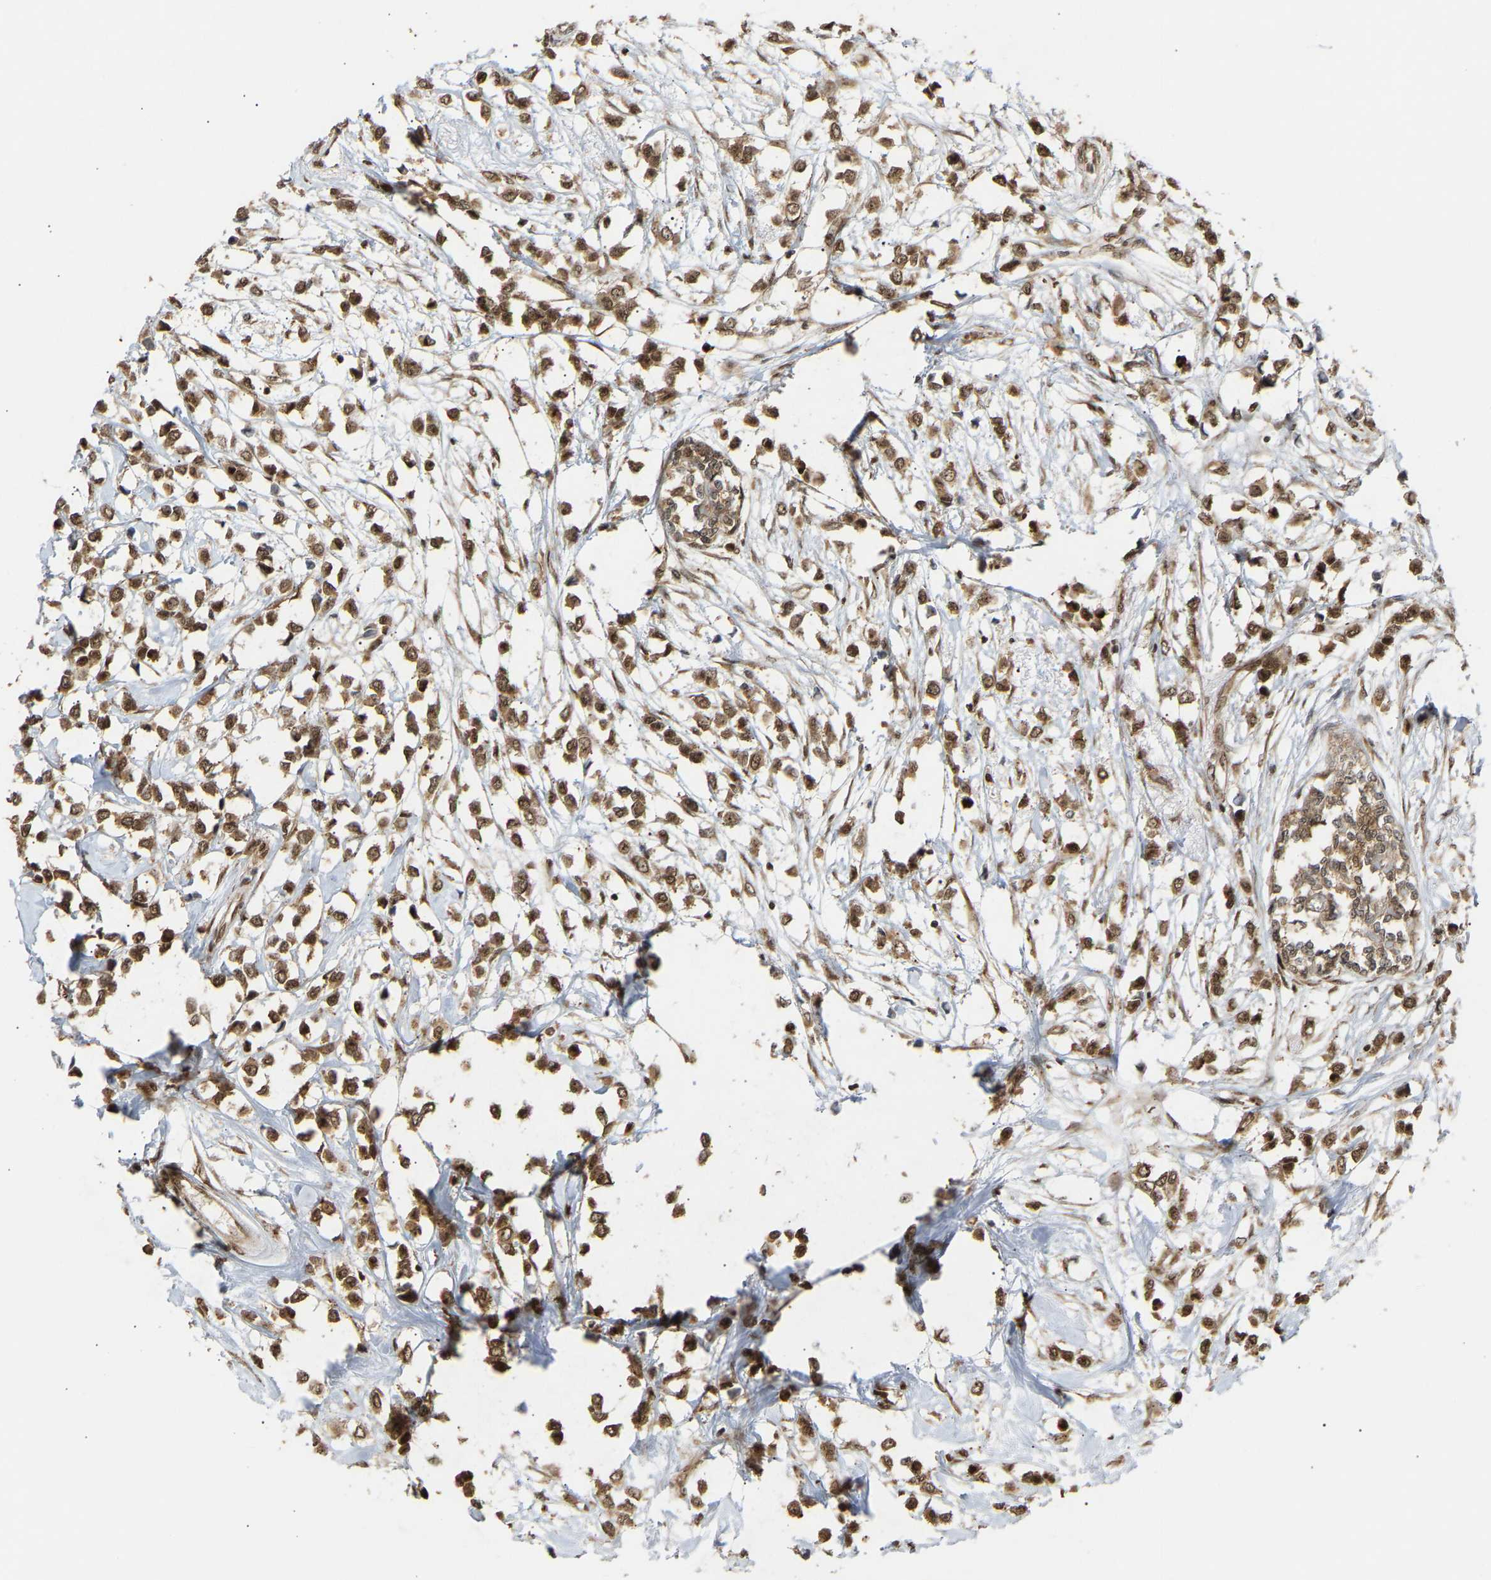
{"staining": {"intensity": "moderate", "quantity": ">75%", "location": "cytoplasmic/membranous,nuclear"}, "tissue": "breast cancer", "cell_type": "Tumor cells", "image_type": "cancer", "snomed": [{"axis": "morphology", "description": "Lobular carcinoma"}, {"axis": "topography", "description": "Breast"}], "caption": "A brown stain shows moderate cytoplasmic/membranous and nuclear expression of a protein in breast cancer tumor cells.", "gene": "ALYREF", "patient": {"sex": "female", "age": 51}}